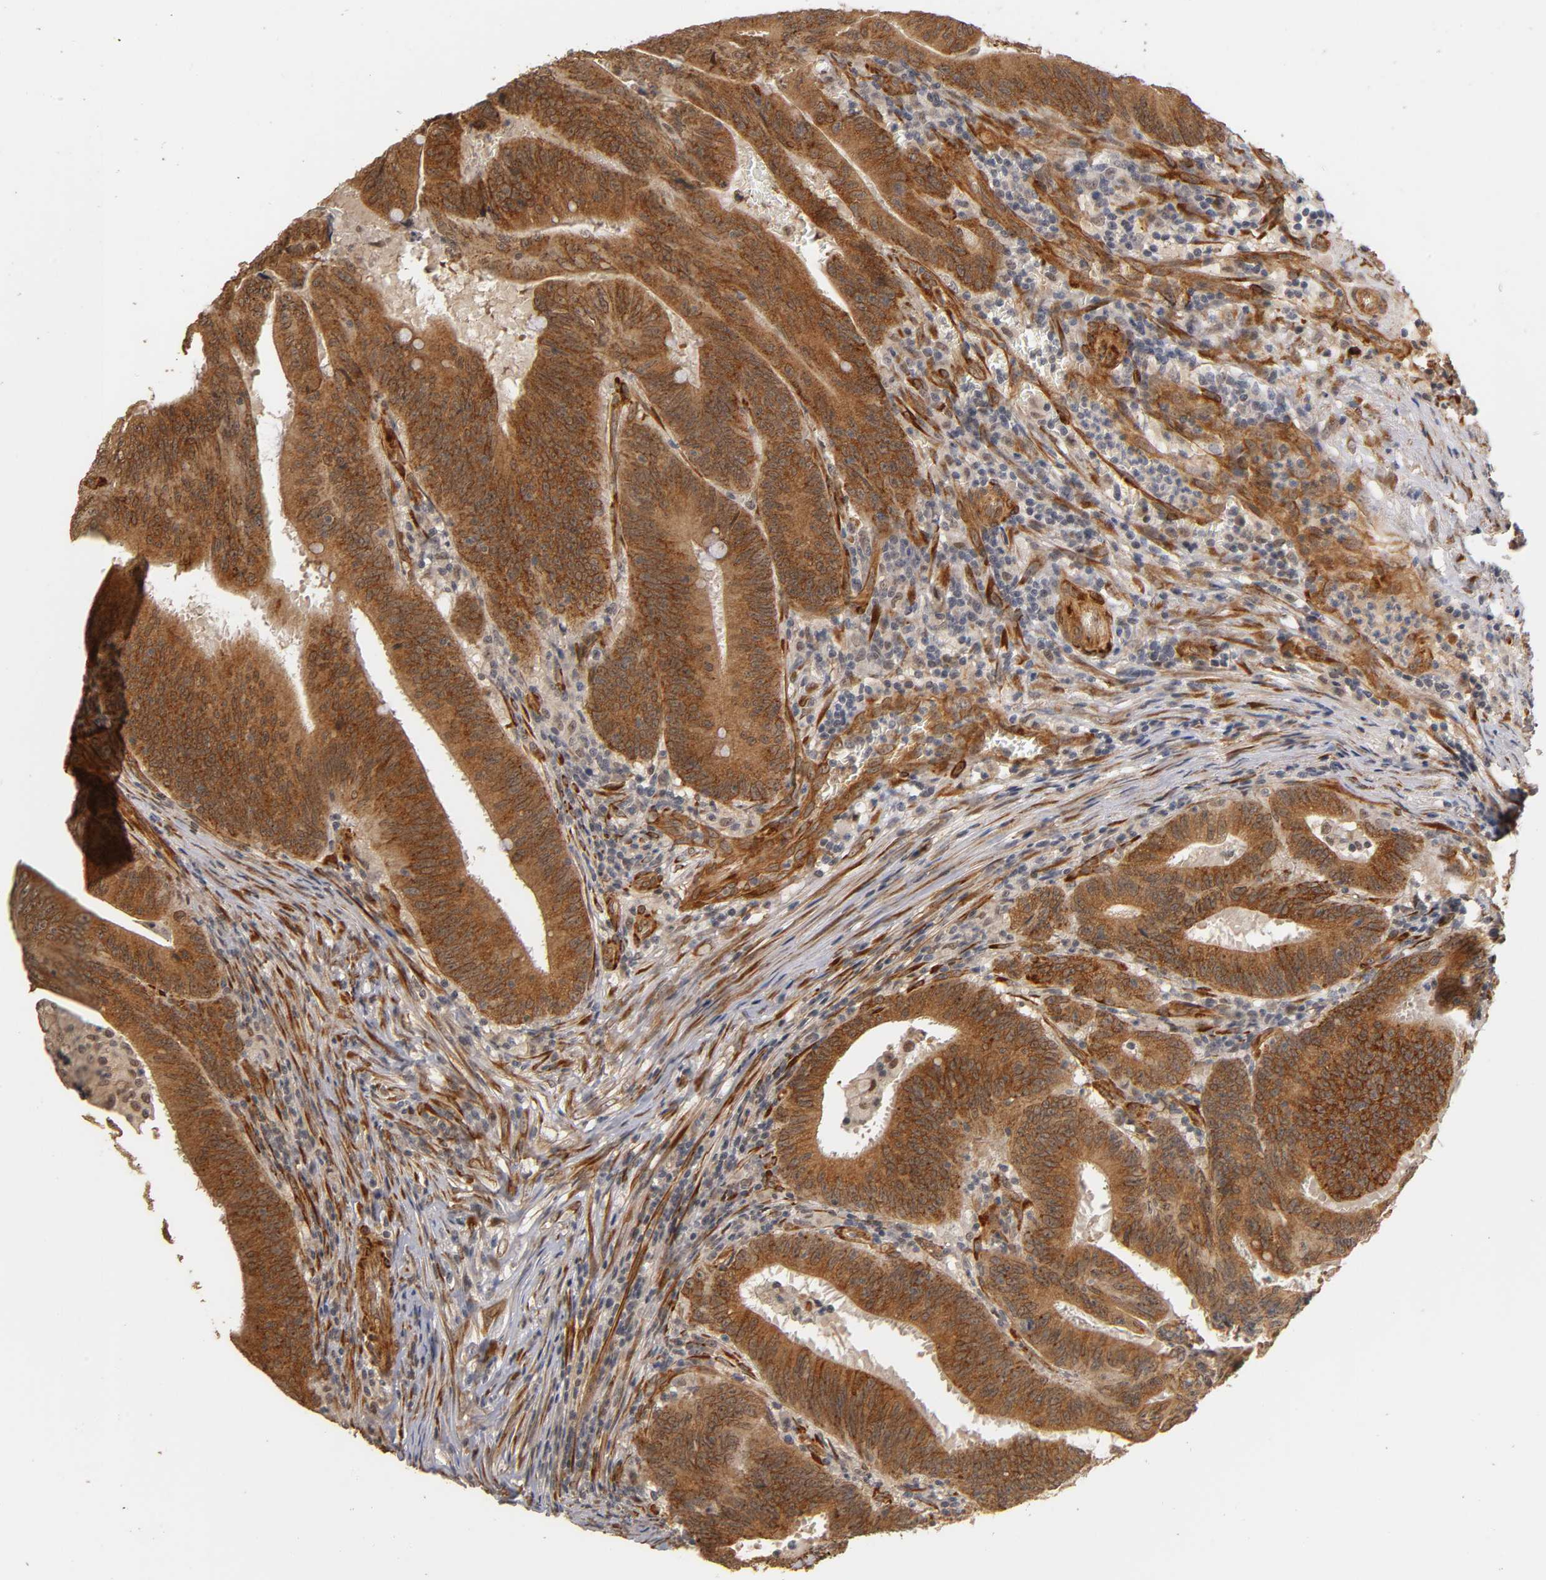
{"staining": {"intensity": "strong", "quantity": ">75%", "location": "cytoplasmic/membranous"}, "tissue": "colorectal cancer", "cell_type": "Tumor cells", "image_type": "cancer", "snomed": [{"axis": "morphology", "description": "Adenocarcinoma, NOS"}, {"axis": "topography", "description": "Colon"}], "caption": "The photomicrograph displays staining of colorectal cancer, revealing strong cytoplasmic/membranous protein expression (brown color) within tumor cells.", "gene": "LAMB1", "patient": {"sex": "male", "age": 45}}